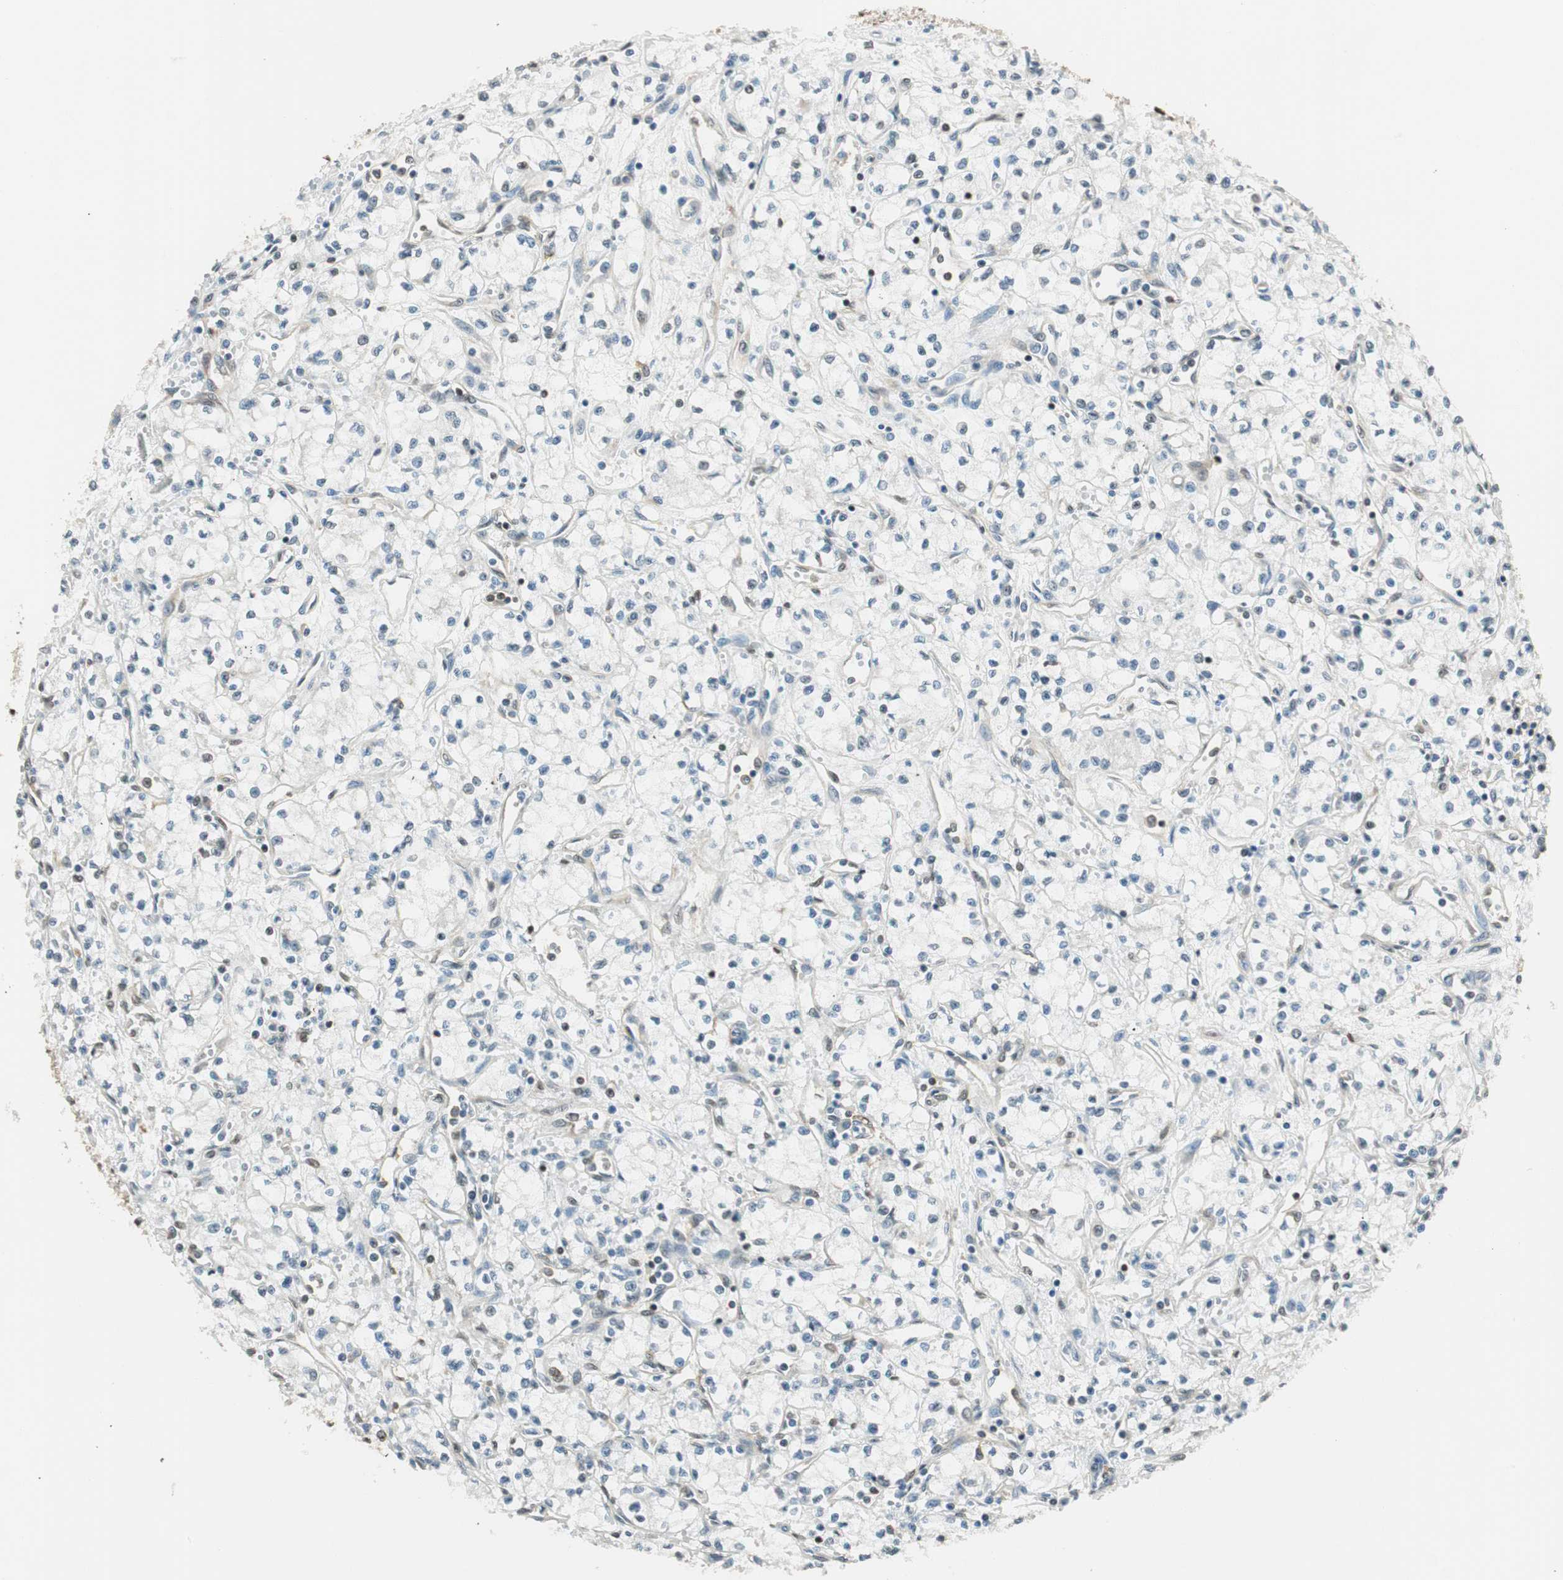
{"staining": {"intensity": "weak", "quantity": "25%-75%", "location": "nuclear"}, "tissue": "renal cancer", "cell_type": "Tumor cells", "image_type": "cancer", "snomed": [{"axis": "morphology", "description": "Normal tissue, NOS"}, {"axis": "morphology", "description": "Adenocarcinoma, NOS"}, {"axis": "topography", "description": "Kidney"}], "caption": "A brown stain highlights weak nuclear staining of a protein in human renal cancer tumor cells.", "gene": "RING1", "patient": {"sex": "male", "age": 59}}